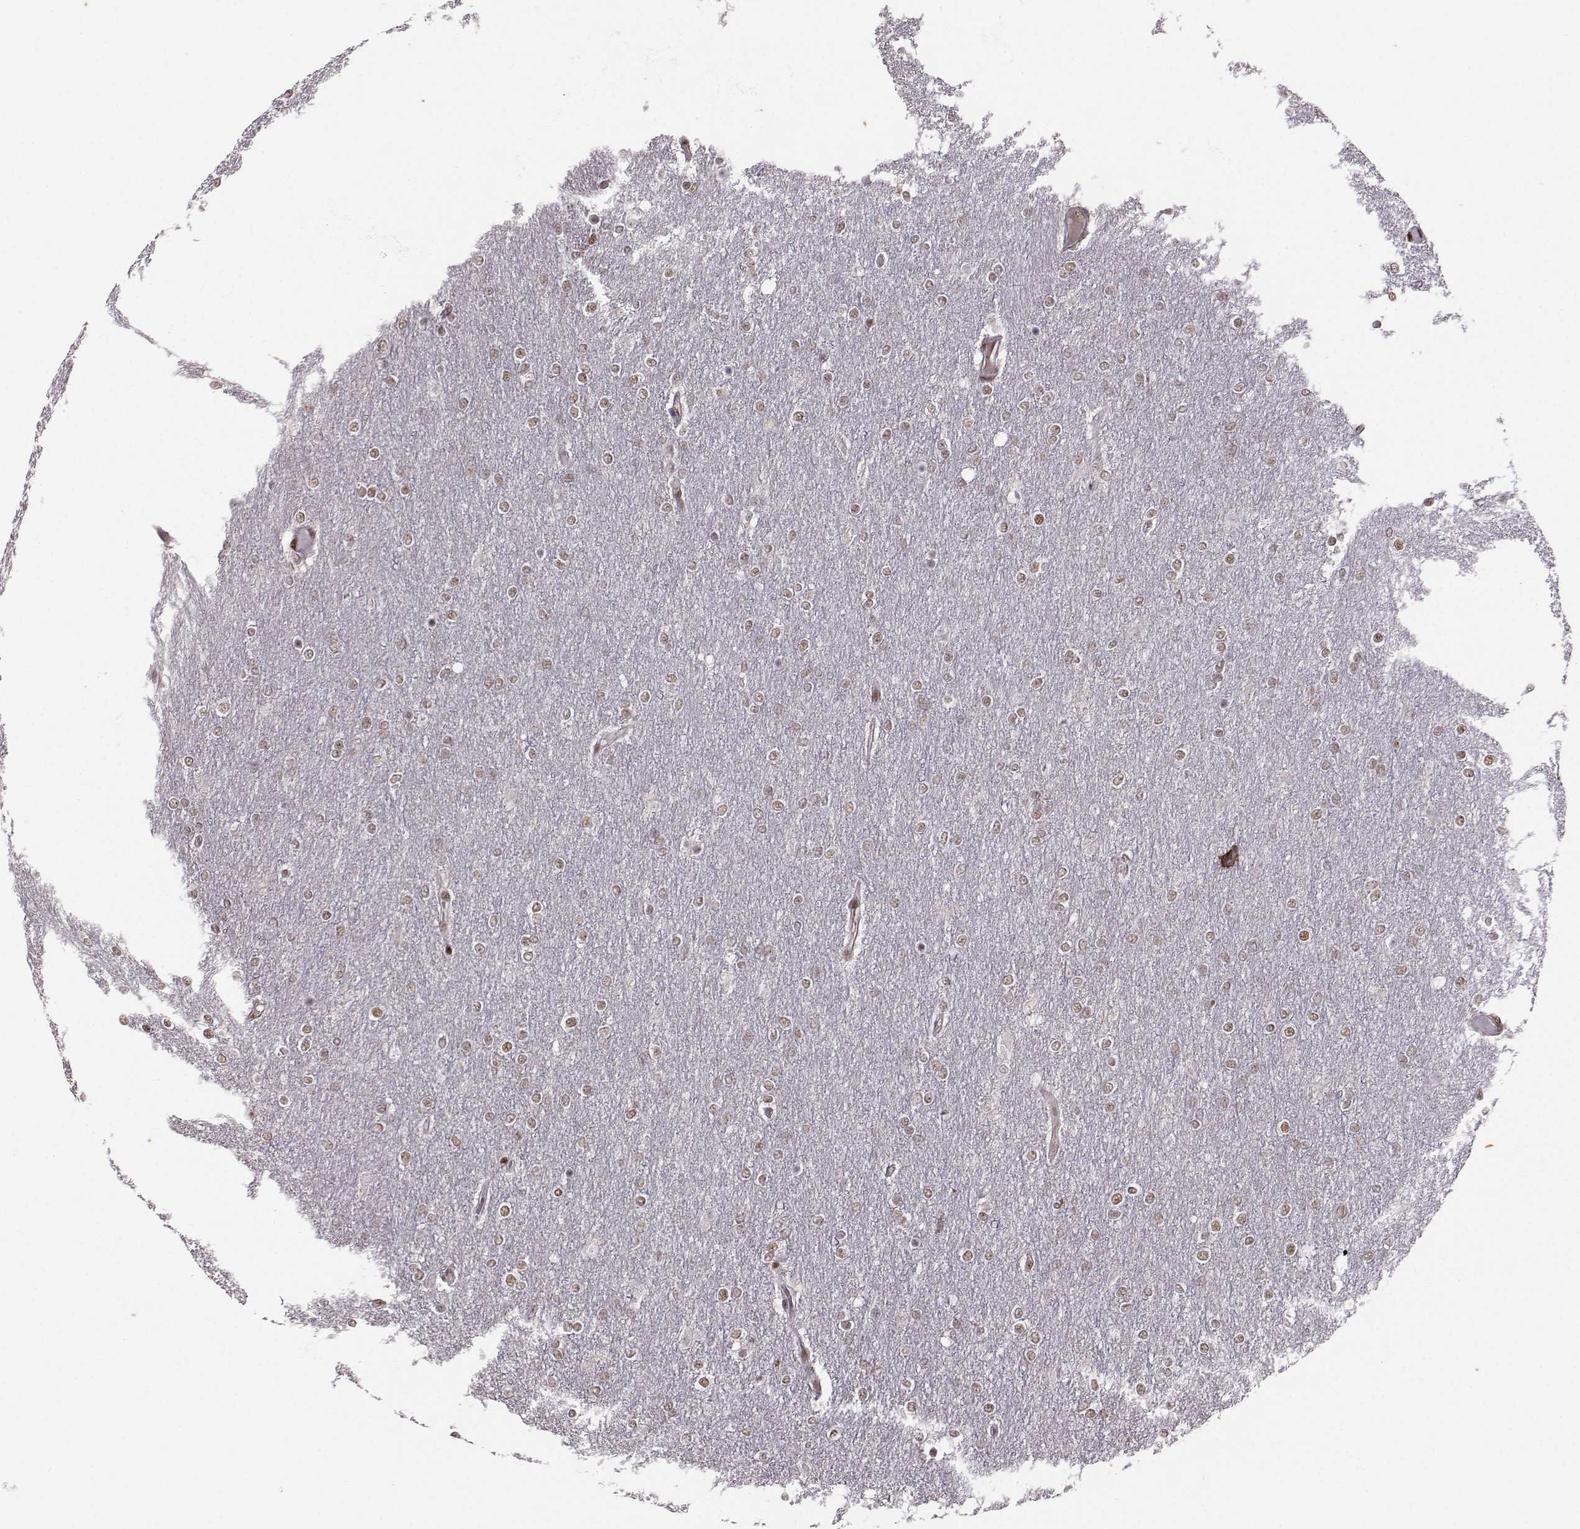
{"staining": {"intensity": "moderate", "quantity": "<25%", "location": "nuclear"}, "tissue": "glioma", "cell_type": "Tumor cells", "image_type": "cancer", "snomed": [{"axis": "morphology", "description": "Glioma, malignant, High grade"}, {"axis": "topography", "description": "Brain"}], "caption": "The photomicrograph displays a brown stain indicating the presence of a protein in the nuclear of tumor cells in high-grade glioma (malignant).", "gene": "SNAPC2", "patient": {"sex": "female", "age": 61}}